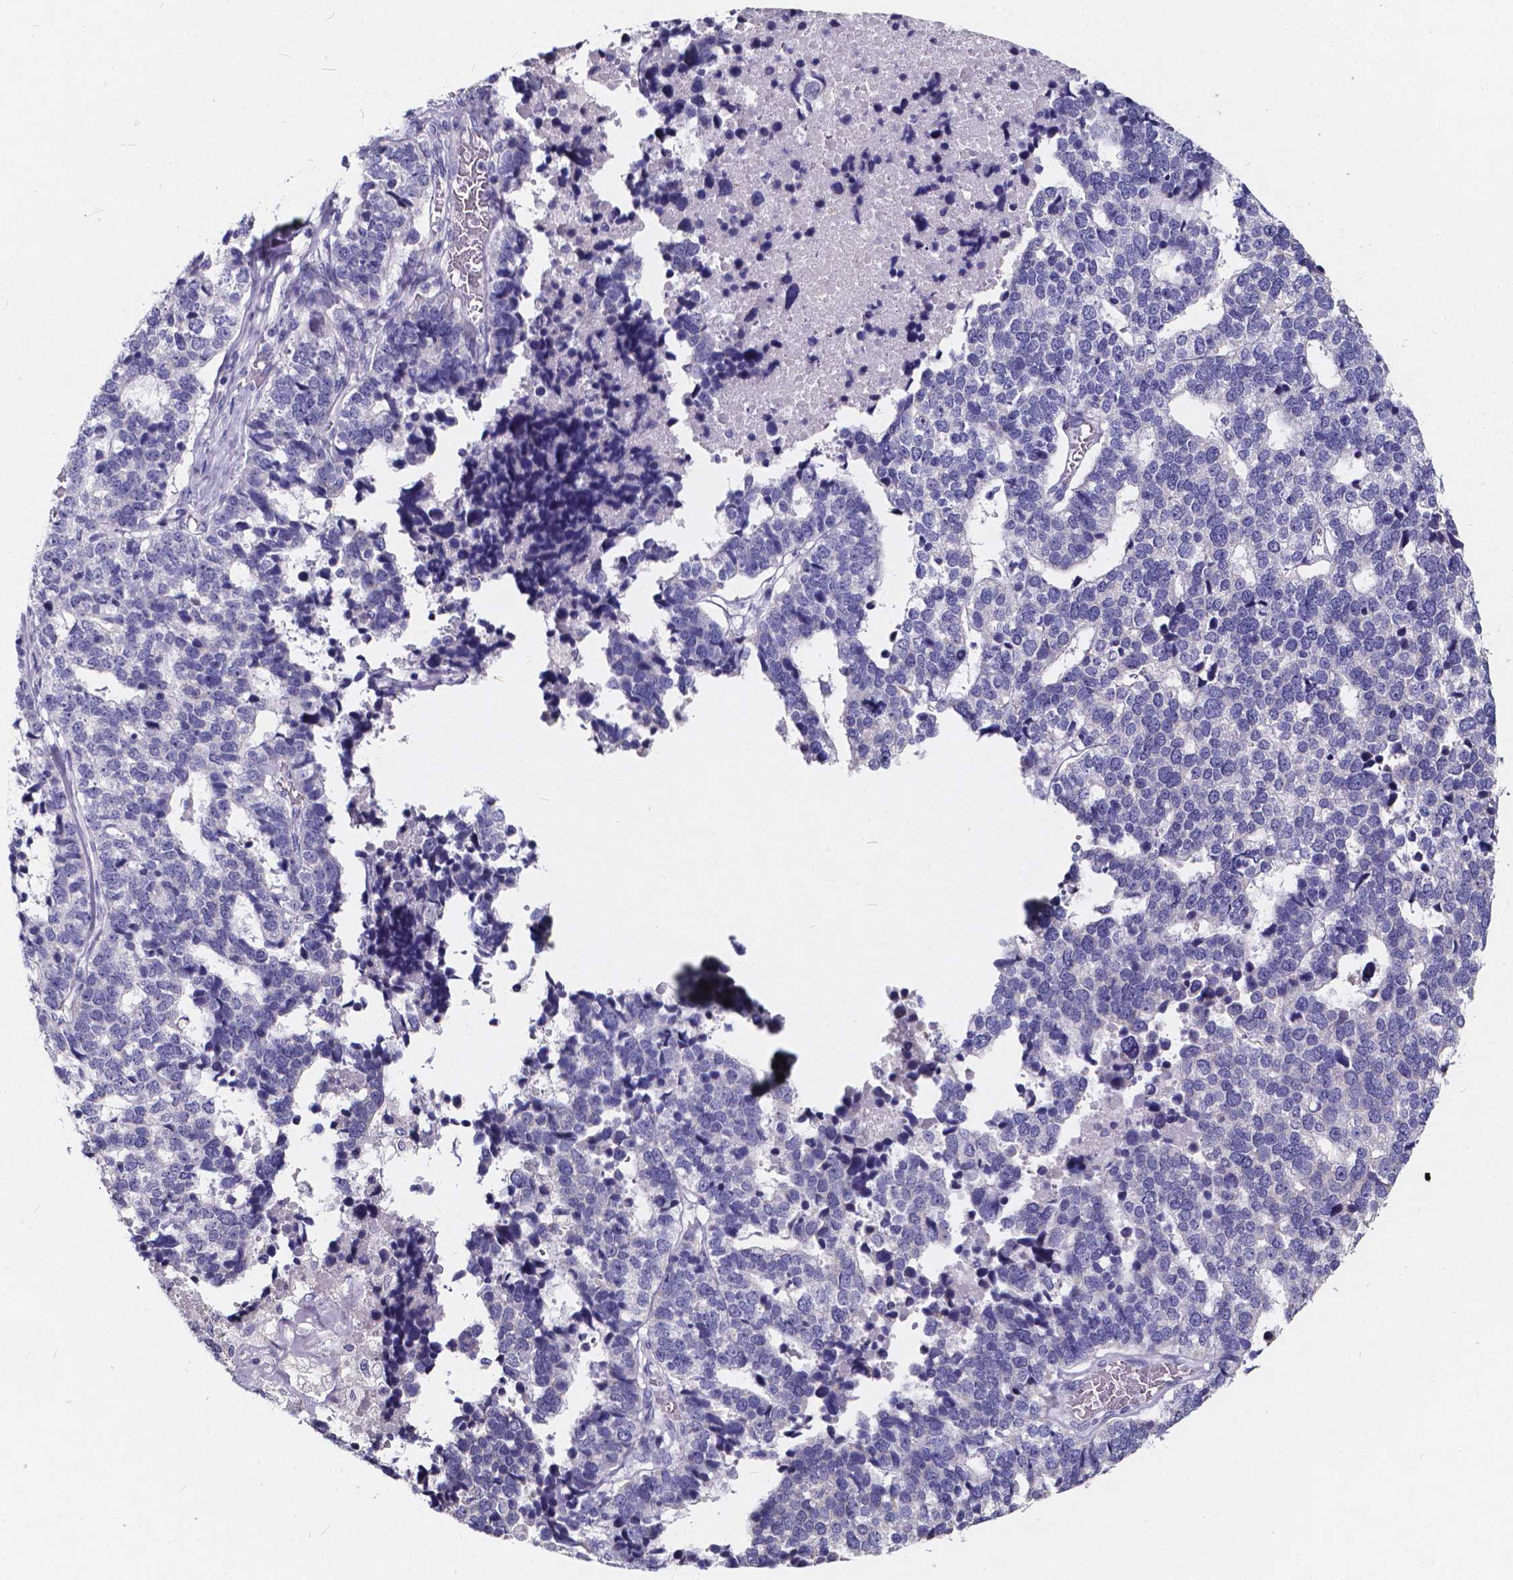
{"staining": {"intensity": "negative", "quantity": "none", "location": "none"}, "tissue": "stomach cancer", "cell_type": "Tumor cells", "image_type": "cancer", "snomed": [{"axis": "morphology", "description": "Adenocarcinoma, NOS"}, {"axis": "topography", "description": "Stomach"}], "caption": "Immunohistochemistry of adenocarcinoma (stomach) exhibits no staining in tumor cells. Brightfield microscopy of immunohistochemistry (IHC) stained with DAB (3,3'-diaminobenzidine) (brown) and hematoxylin (blue), captured at high magnification.", "gene": "SPEF2", "patient": {"sex": "male", "age": 69}}